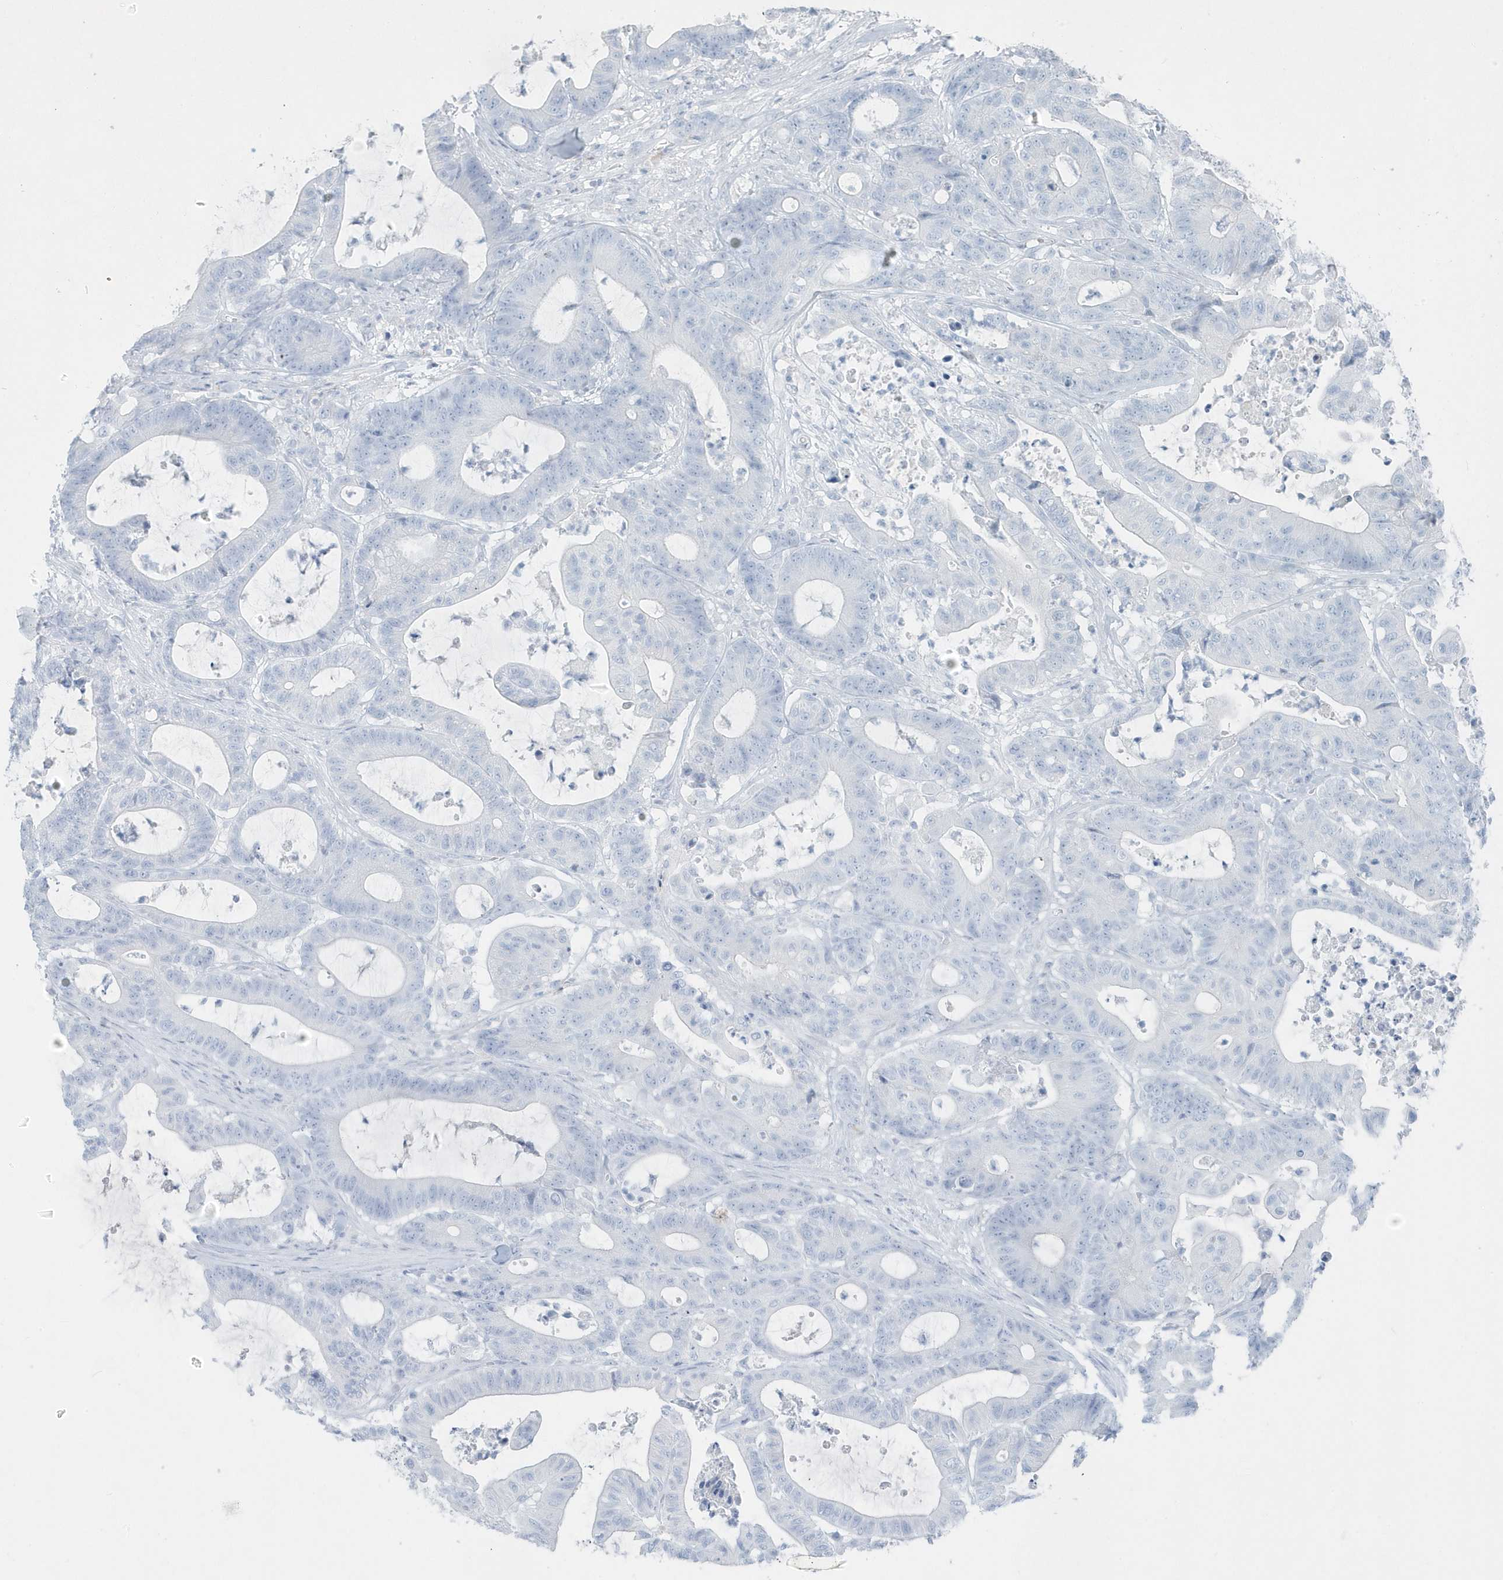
{"staining": {"intensity": "negative", "quantity": "none", "location": "none"}, "tissue": "colorectal cancer", "cell_type": "Tumor cells", "image_type": "cancer", "snomed": [{"axis": "morphology", "description": "Adenocarcinoma, NOS"}, {"axis": "topography", "description": "Colon"}], "caption": "An immunohistochemistry image of colorectal adenocarcinoma is shown. There is no staining in tumor cells of colorectal adenocarcinoma. The staining was performed using DAB to visualize the protein expression in brown, while the nuclei were stained in blue with hematoxylin (Magnification: 20x).", "gene": "FAM98A", "patient": {"sex": "female", "age": 84}}